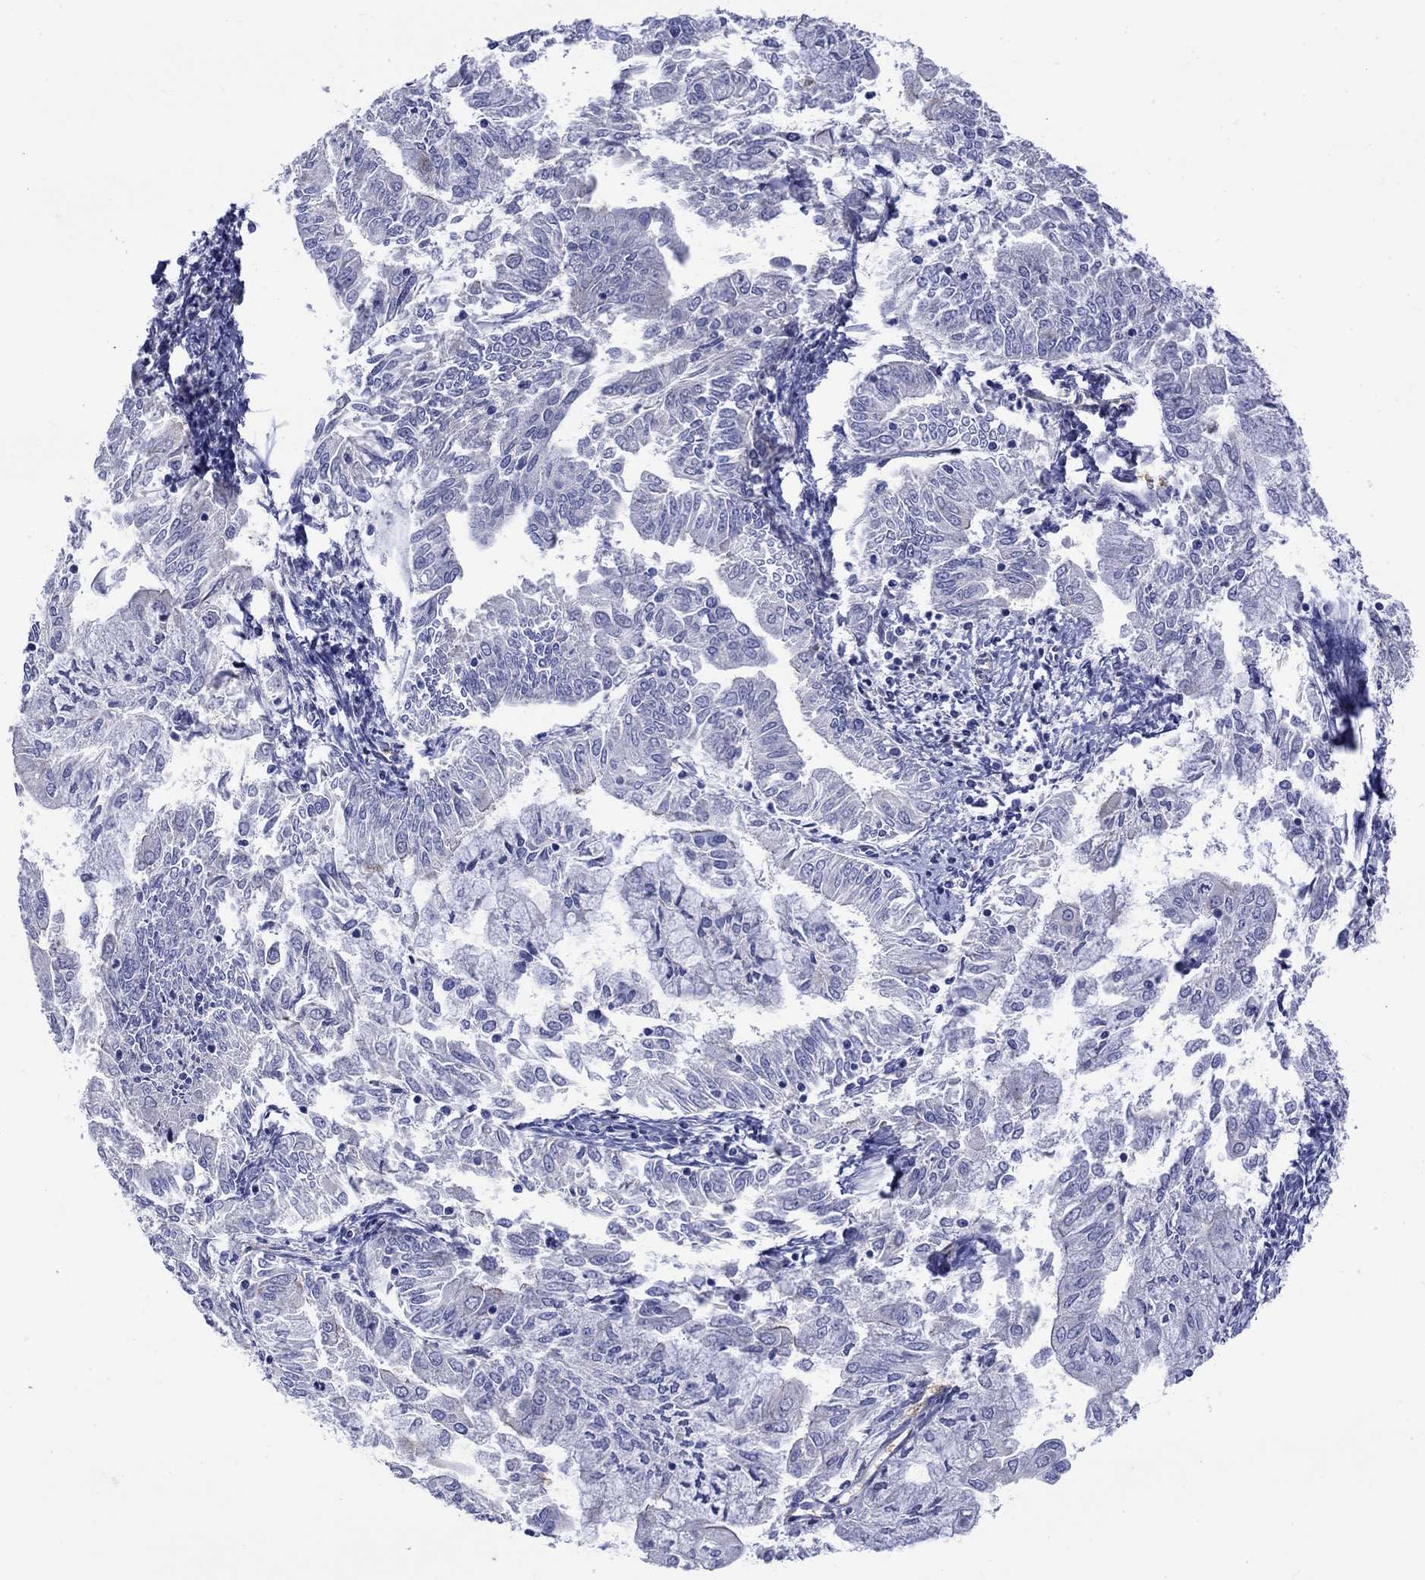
{"staining": {"intensity": "negative", "quantity": "none", "location": "none"}, "tissue": "endometrial cancer", "cell_type": "Tumor cells", "image_type": "cancer", "snomed": [{"axis": "morphology", "description": "Adenocarcinoma, NOS"}, {"axis": "topography", "description": "Endometrium"}], "caption": "Immunohistochemistry (IHC) of human endometrial cancer demonstrates no positivity in tumor cells.", "gene": "SLC1A2", "patient": {"sex": "female", "age": 56}}